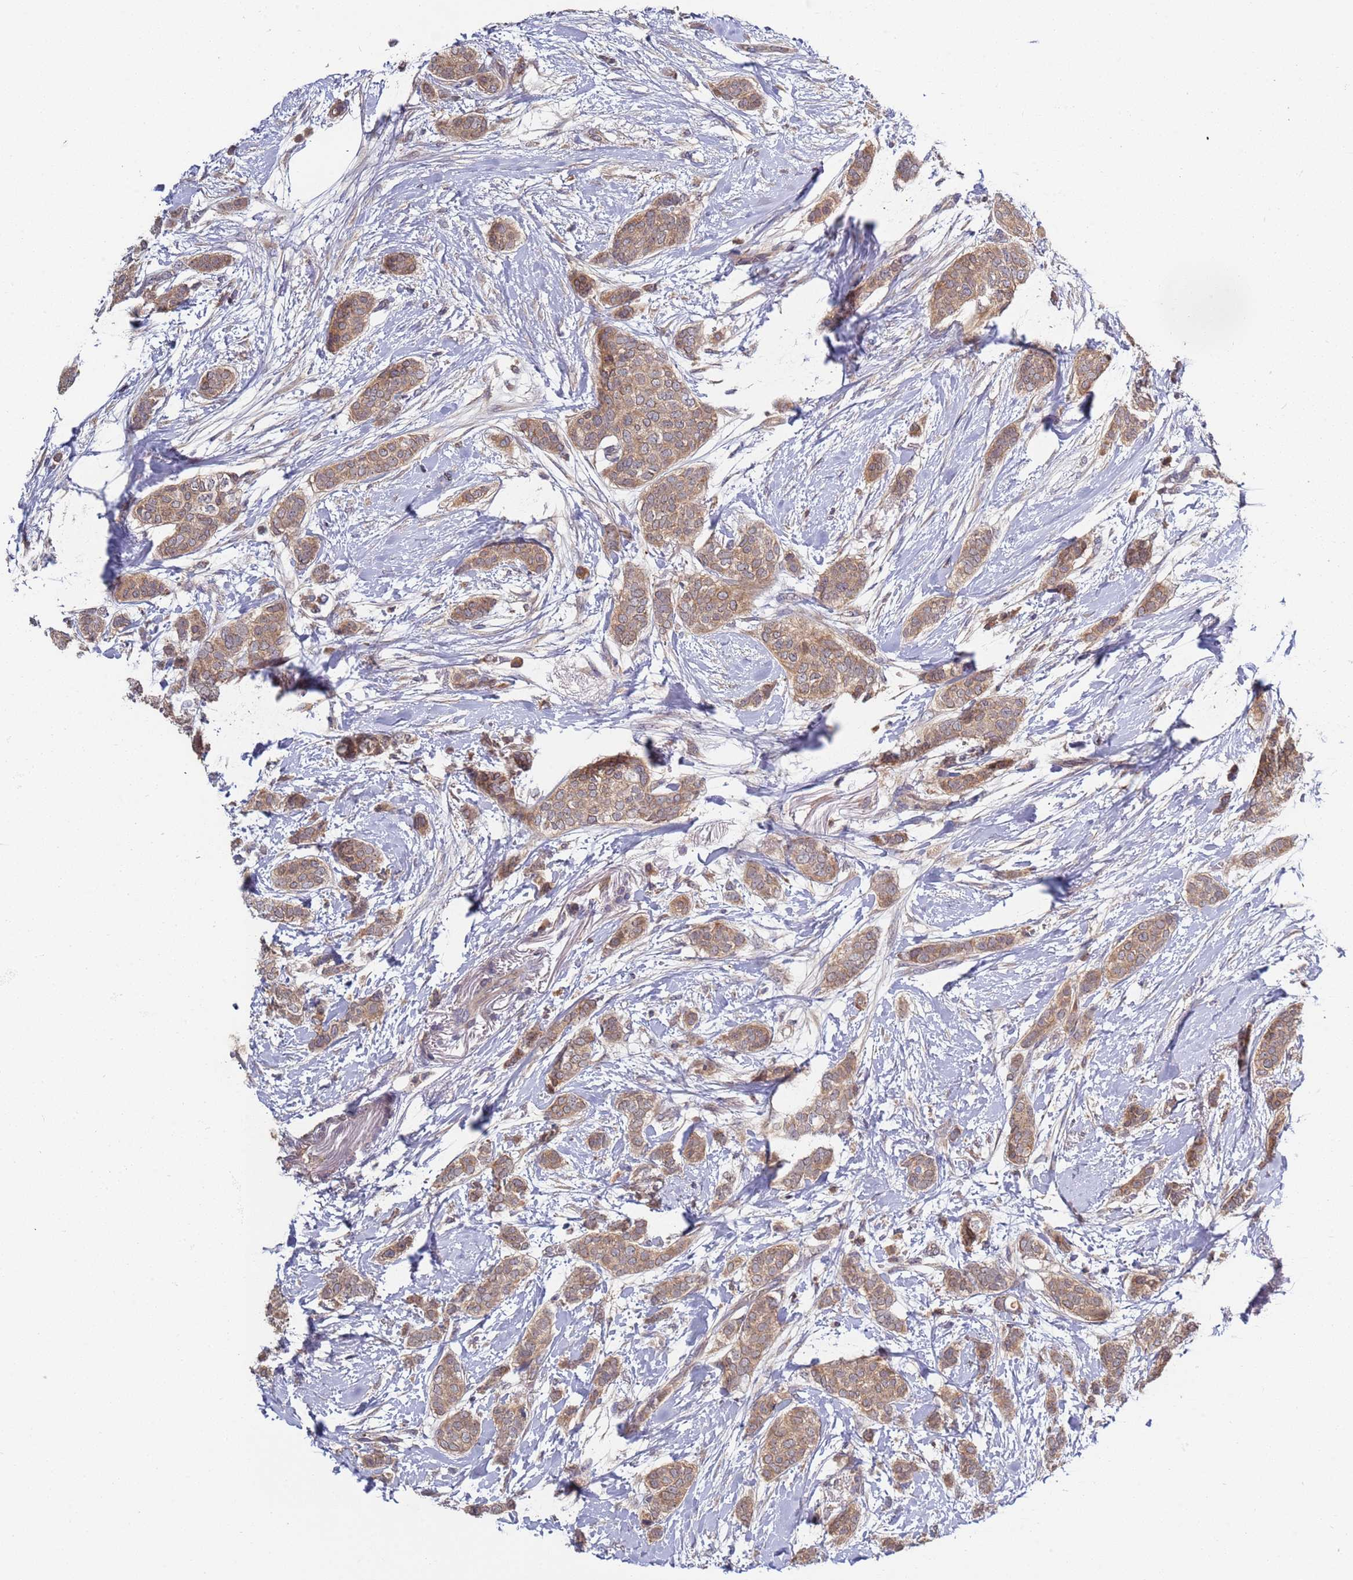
{"staining": {"intensity": "moderate", "quantity": ">75%", "location": "cytoplasmic/membranous"}, "tissue": "breast cancer", "cell_type": "Tumor cells", "image_type": "cancer", "snomed": [{"axis": "morphology", "description": "Duct carcinoma"}, {"axis": "topography", "description": "Breast"}], "caption": "Breast intraductal carcinoma tissue displays moderate cytoplasmic/membranous positivity in about >75% of tumor cells", "gene": "OR5A2", "patient": {"sex": "female", "age": 72}}